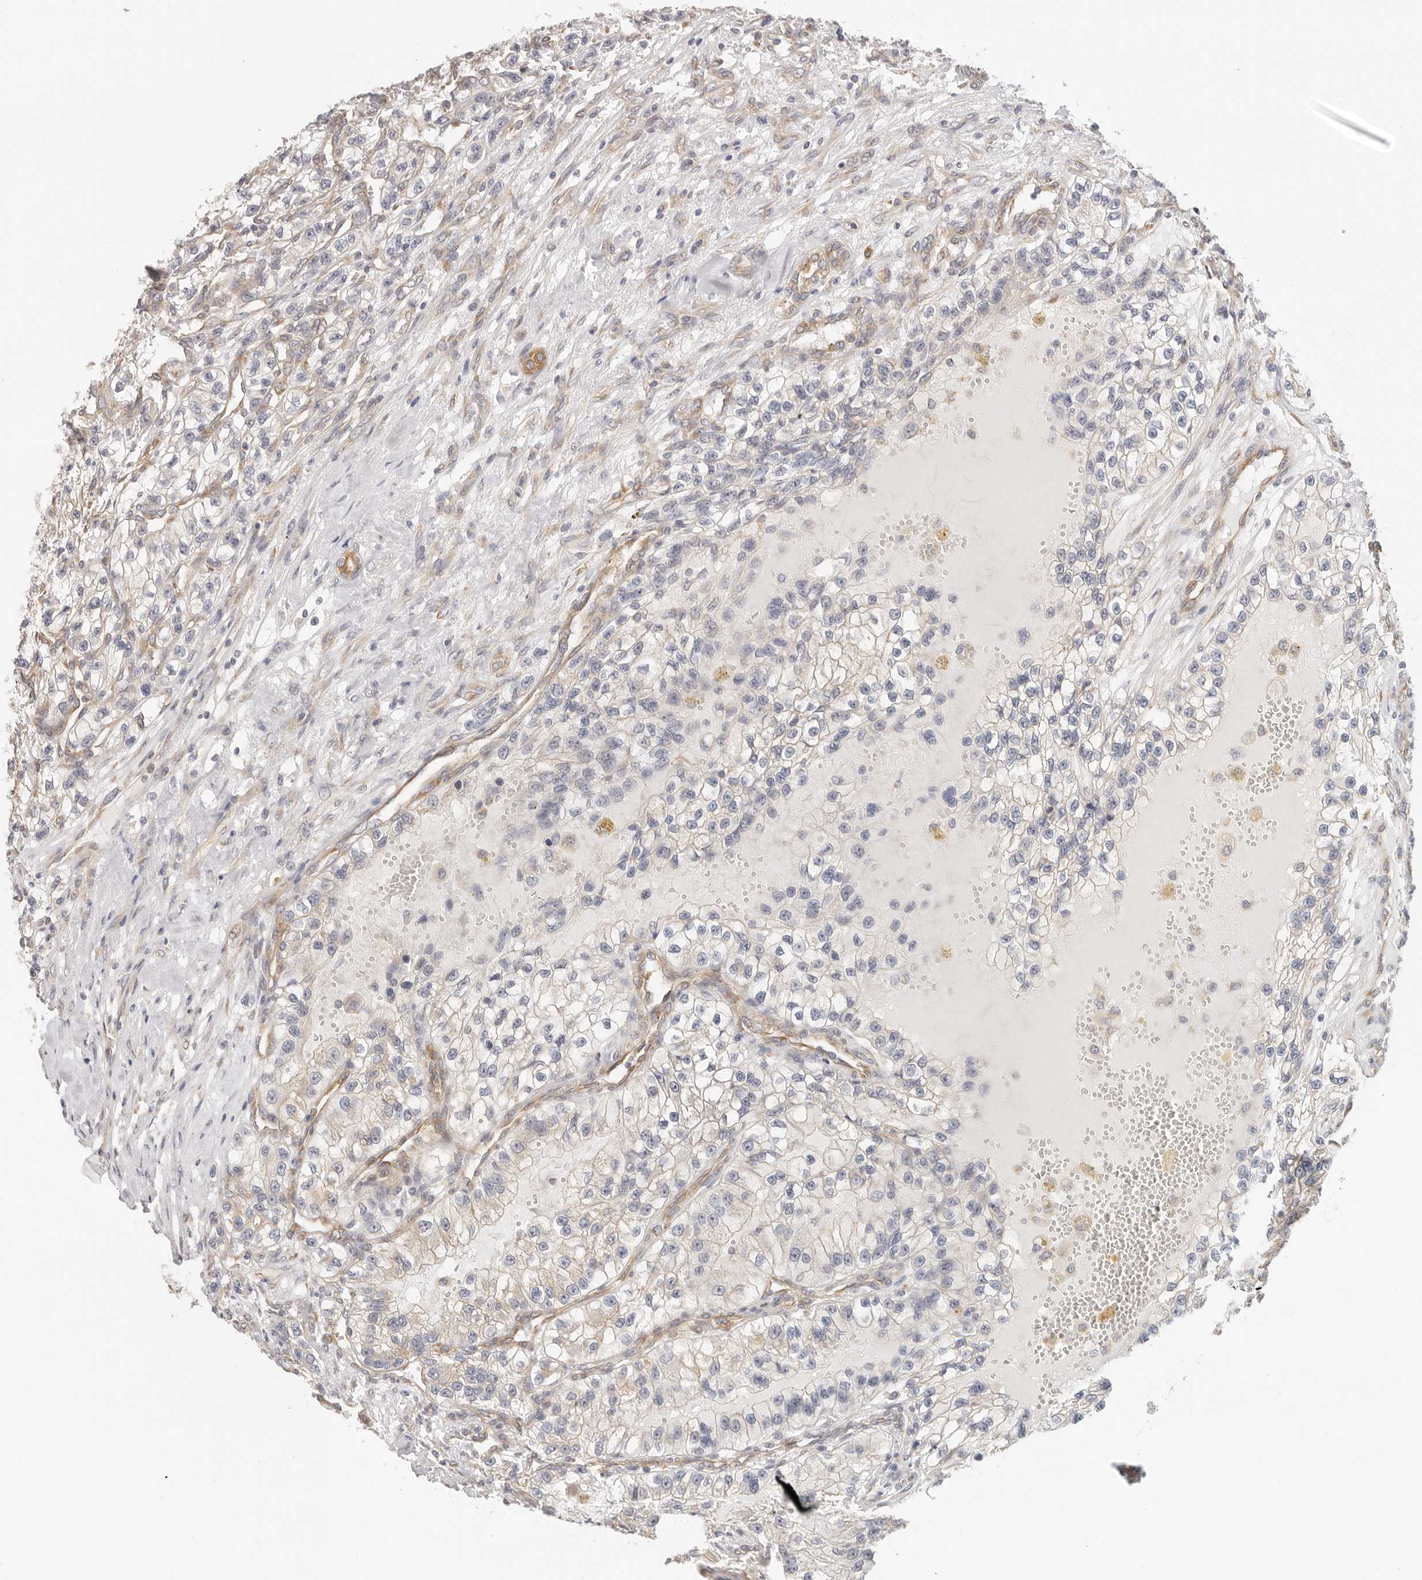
{"staining": {"intensity": "weak", "quantity": "<25%", "location": "cytoplasmic/membranous"}, "tissue": "renal cancer", "cell_type": "Tumor cells", "image_type": "cancer", "snomed": [{"axis": "morphology", "description": "Adenocarcinoma, NOS"}, {"axis": "topography", "description": "Kidney"}], "caption": "Immunohistochemistry micrograph of renal cancer stained for a protein (brown), which exhibits no positivity in tumor cells.", "gene": "AFDN", "patient": {"sex": "female", "age": 57}}